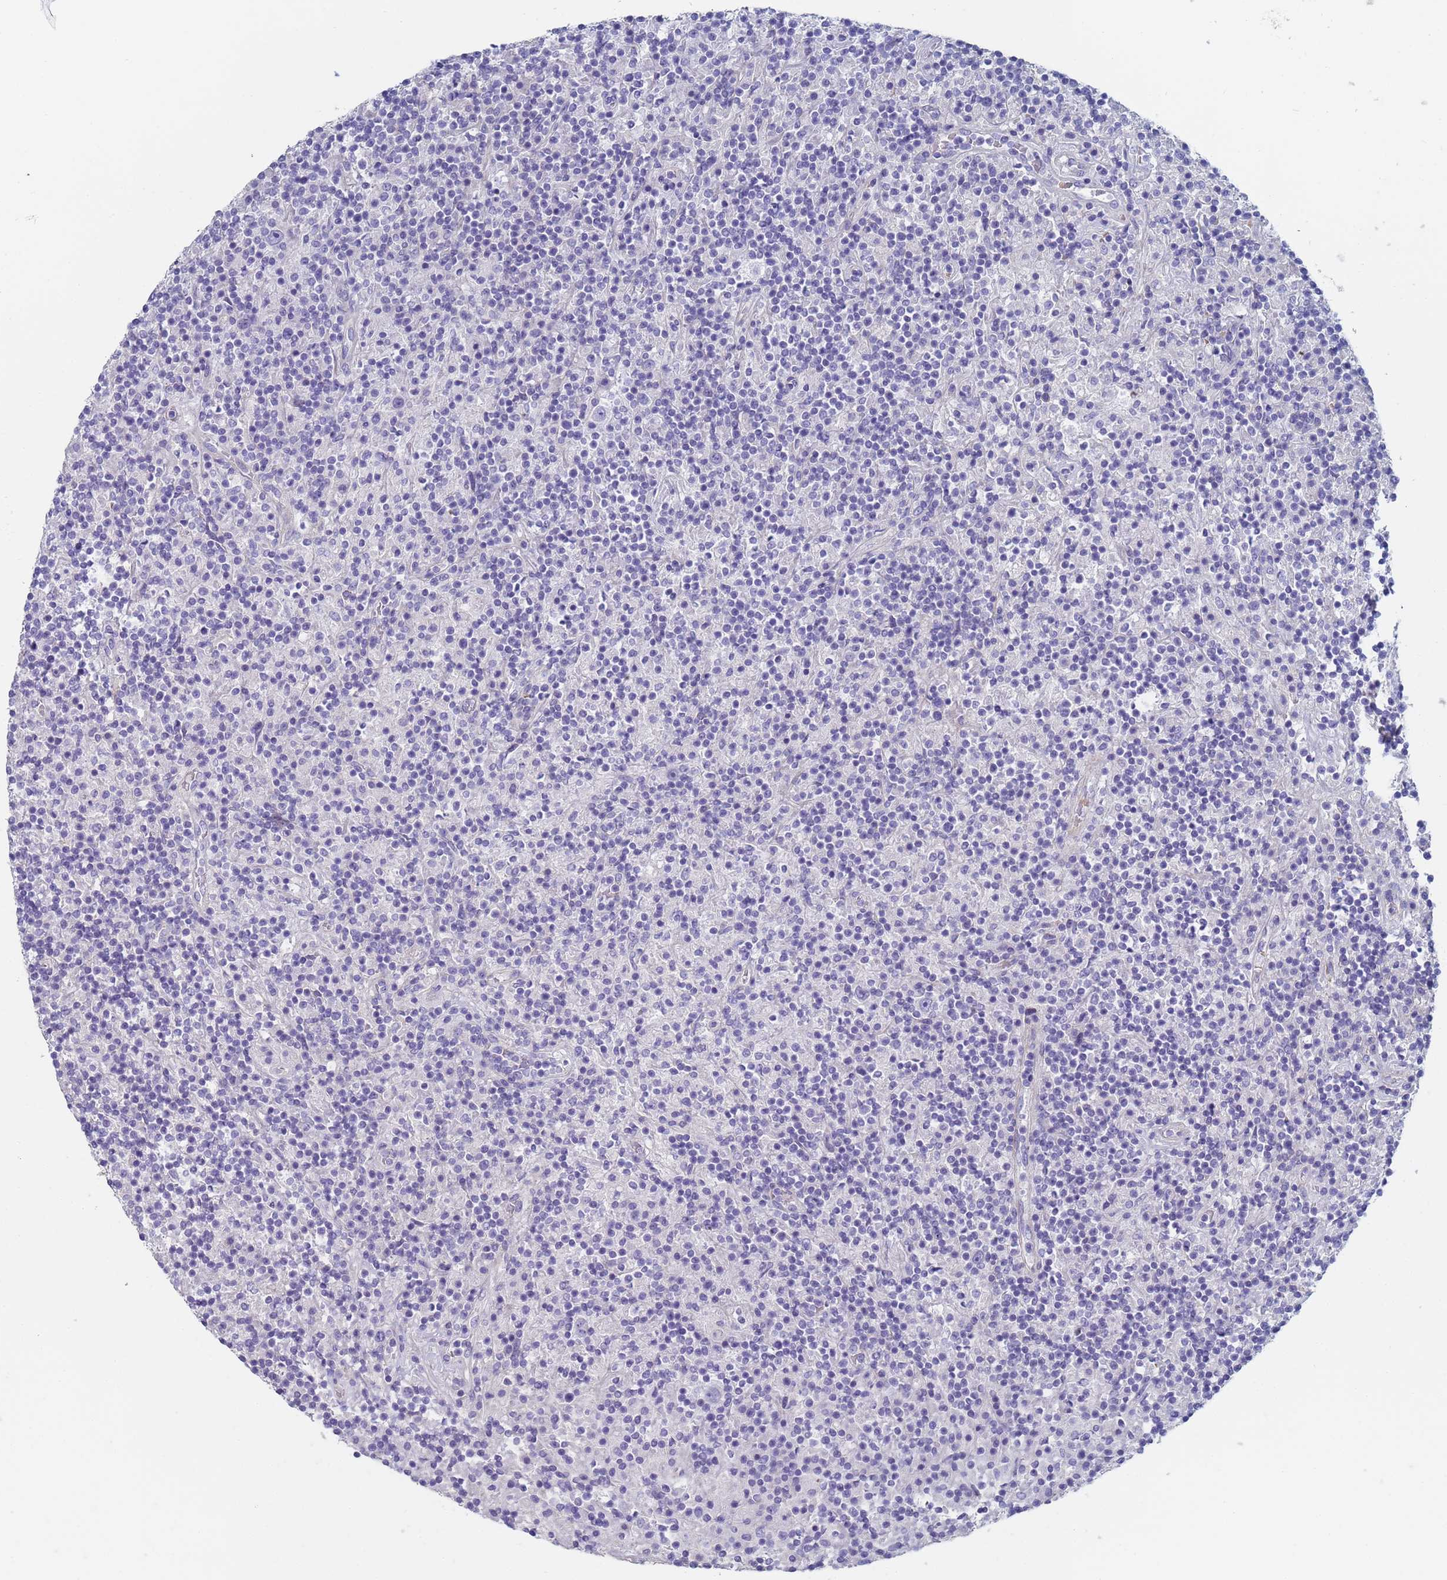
{"staining": {"intensity": "negative", "quantity": "none", "location": "none"}, "tissue": "lymphoma", "cell_type": "Tumor cells", "image_type": "cancer", "snomed": [{"axis": "morphology", "description": "Hodgkin's disease, NOS"}, {"axis": "topography", "description": "Lymph node"}], "caption": "Tumor cells show no significant protein staining in lymphoma.", "gene": "ABCA8", "patient": {"sex": "male", "age": 70}}